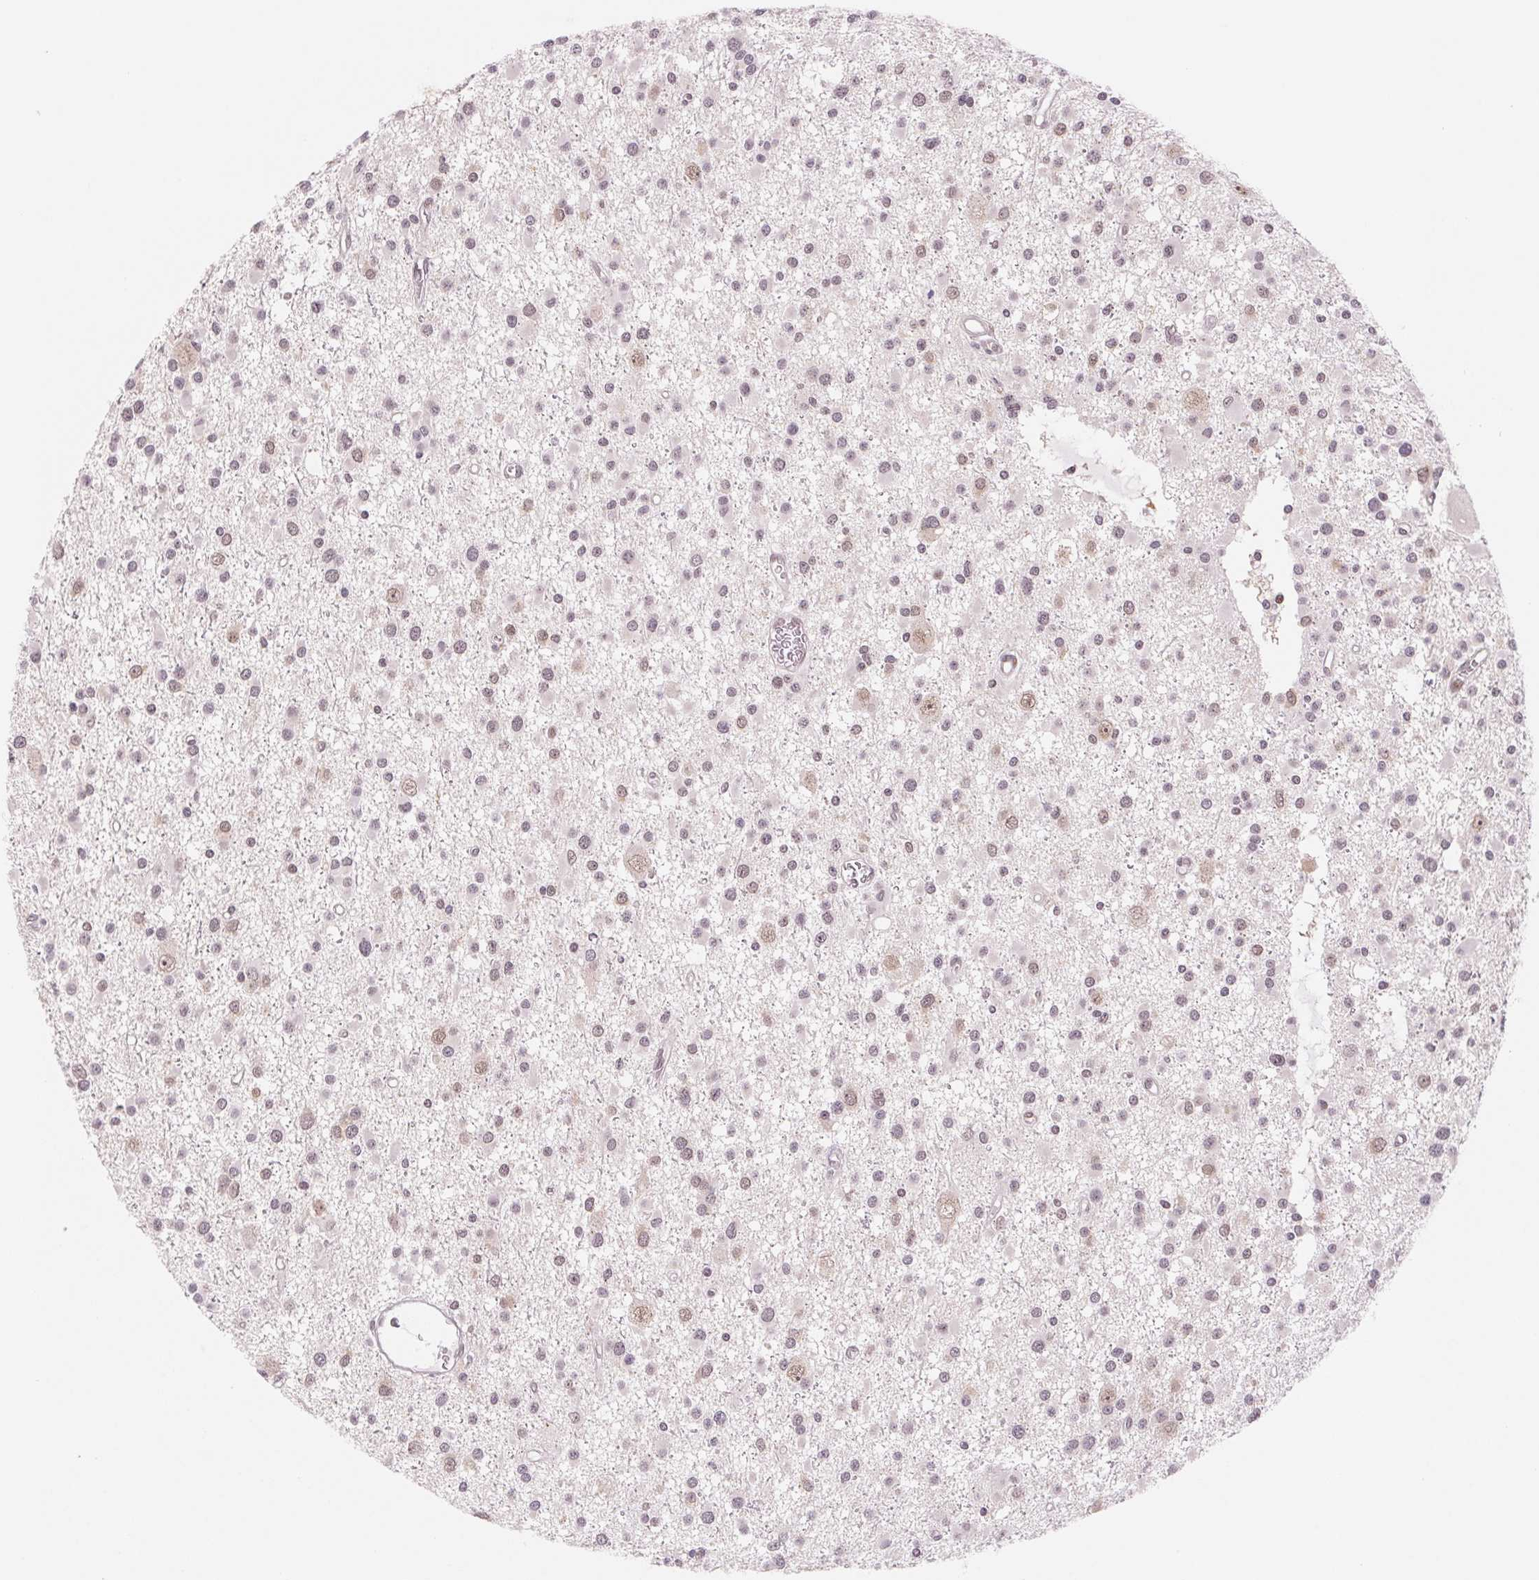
{"staining": {"intensity": "weak", "quantity": "<25%", "location": "cytoplasmic/membranous,nuclear"}, "tissue": "glioma", "cell_type": "Tumor cells", "image_type": "cancer", "snomed": [{"axis": "morphology", "description": "Glioma, malignant, High grade"}, {"axis": "topography", "description": "Brain"}], "caption": "The micrograph reveals no significant positivity in tumor cells of malignant high-grade glioma.", "gene": "DNAJB6", "patient": {"sex": "male", "age": 54}}